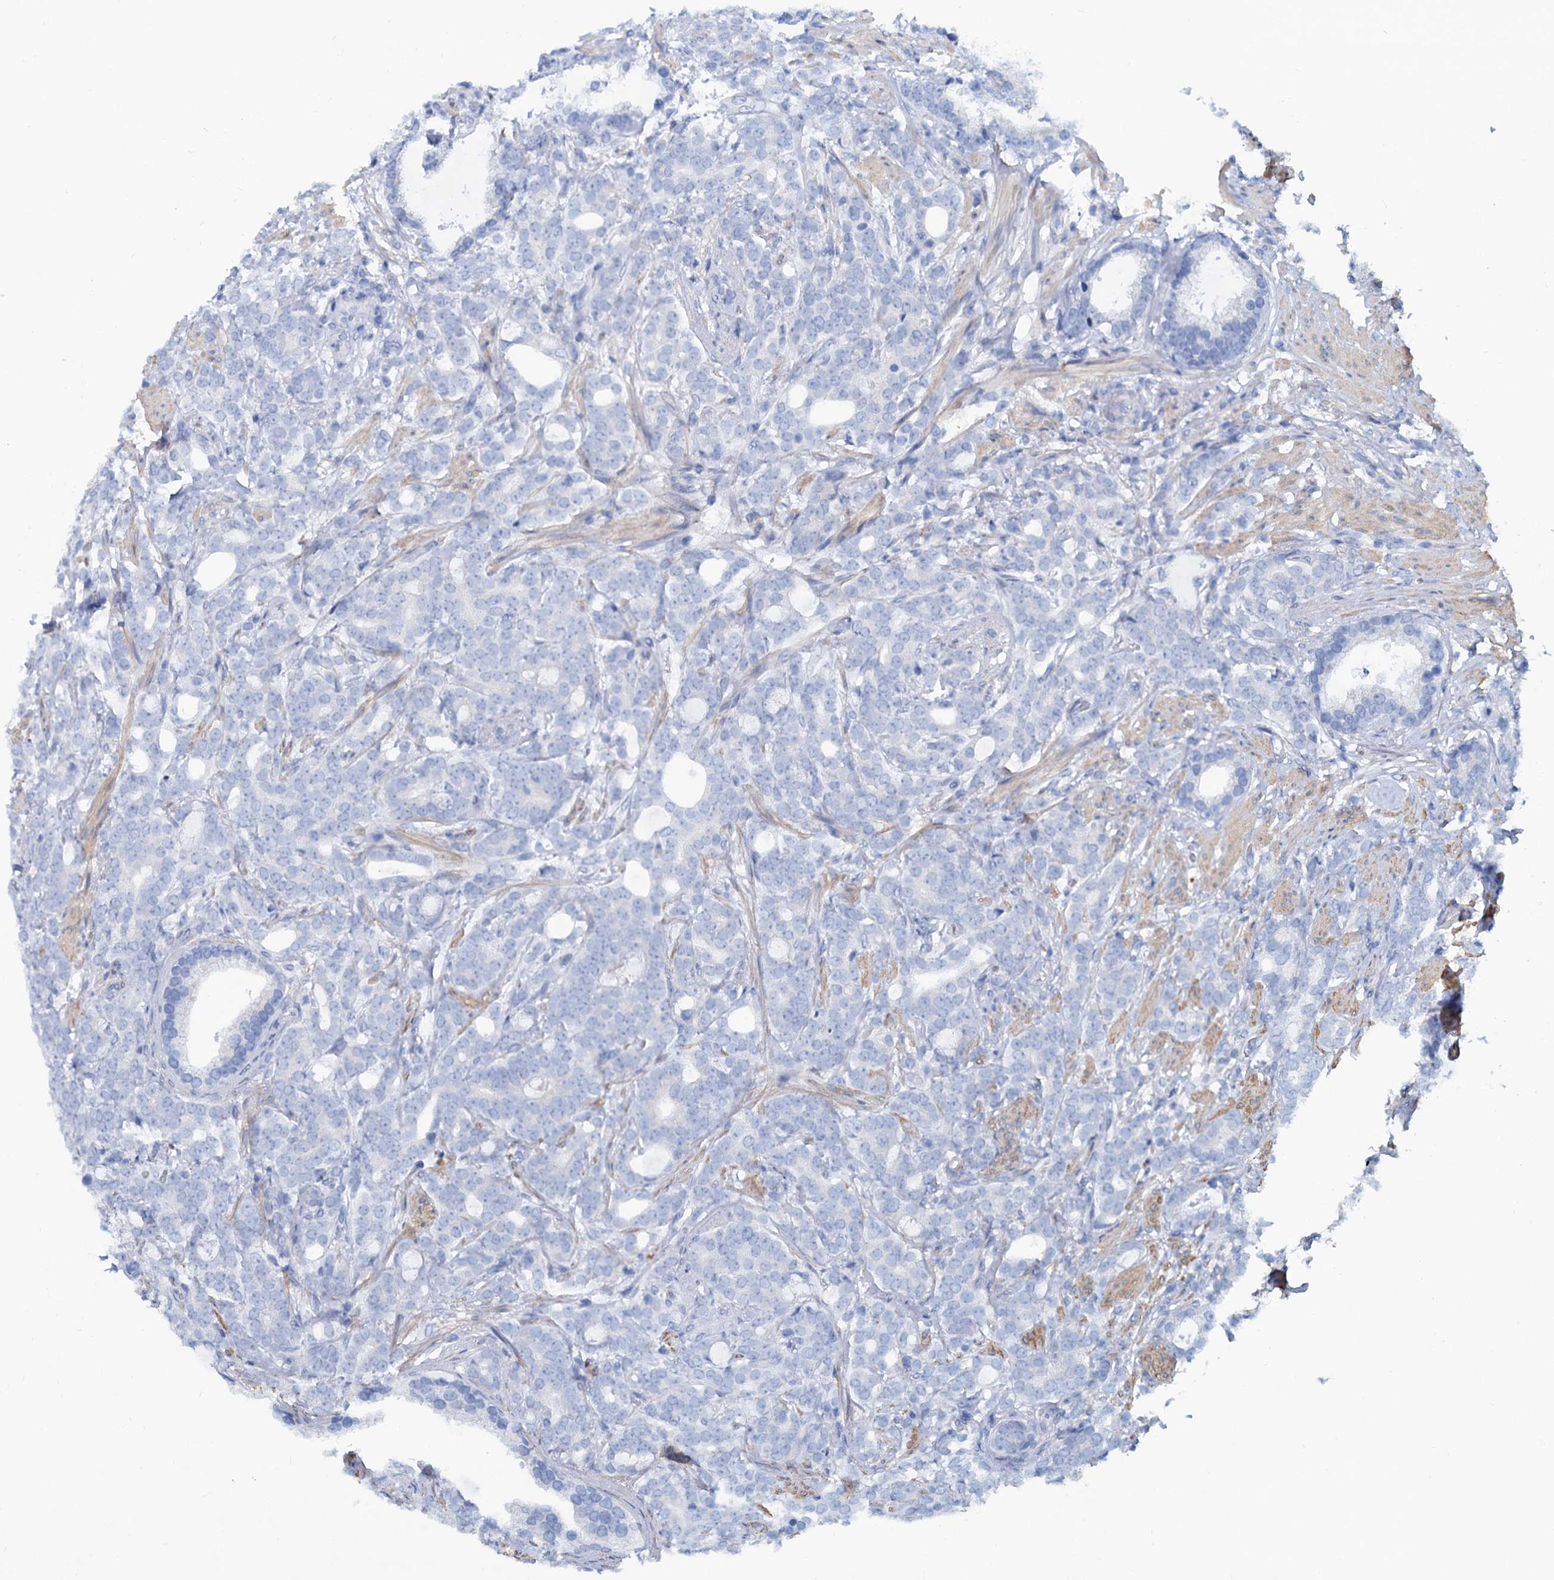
{"staining": {"intensity": "negative", "quantity": "none", "location": "none"}, "tissue": "prostate cancer", "cell_type": "Tumor cells", "image_type": "cancer", "snomed": [{"axis": "morphology", "description": "Adenocarcinoma, Low grade"}, {"axis": "topography", "description": "Prostate"}], "caption": "Immunohistochemical staining of human adenocarcinoma (low-grade) (prostate) exhibits no significant positivity in tumor cells.", "gene": "SLC1A3", "patient": {"sex": "male", "age": 71}}